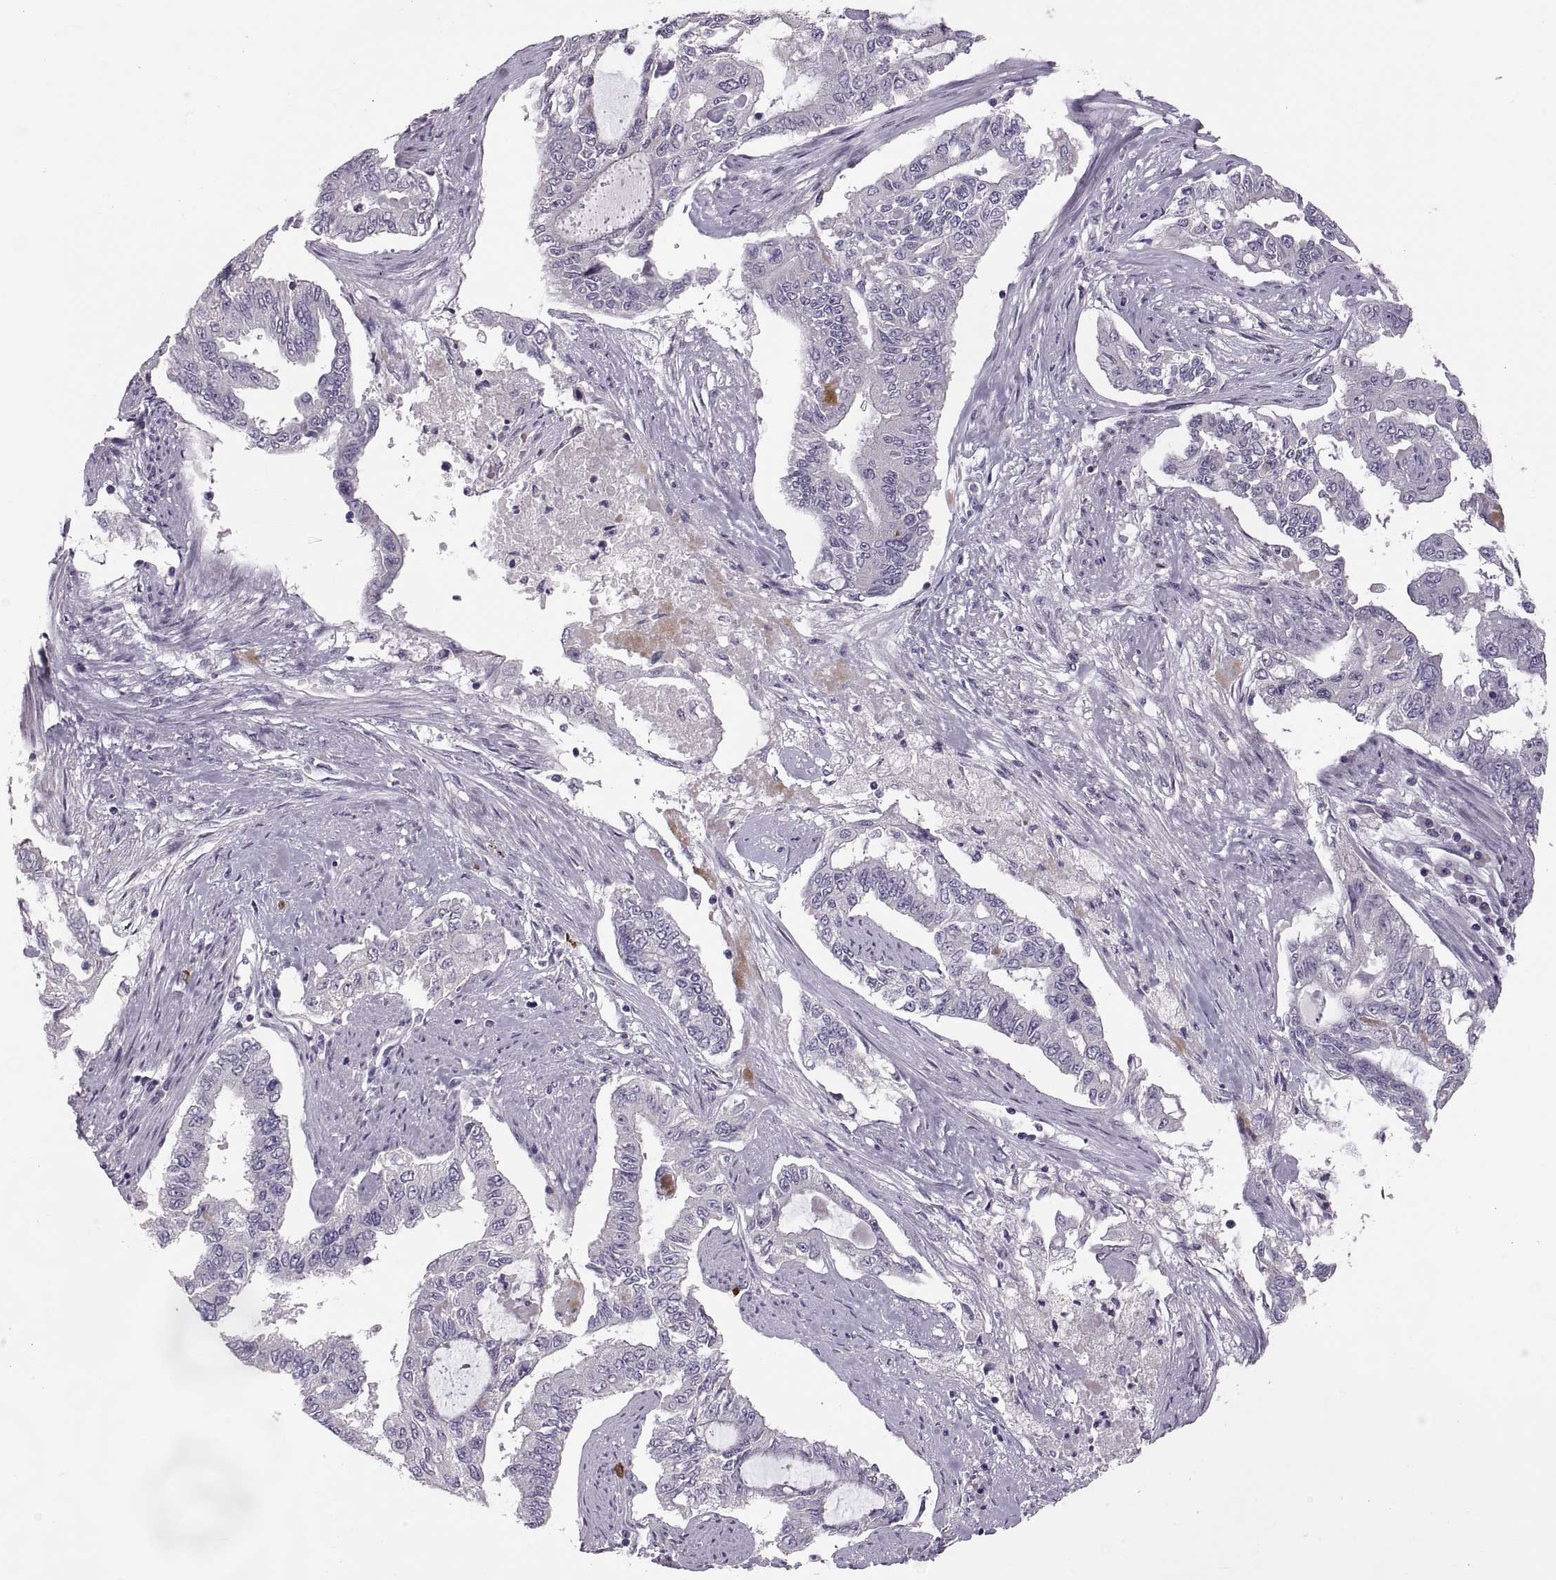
{"staining": {"intensity": "negative", "quantity": "none", "location": "none"}, "tissue": "endometrial cancer", "cell_type": "Tumor cells", "image_type": "cancer", "snomed": [{"axis": "morphology", "description": "Adenocarcinoma, NOS"}, {"axis": "topography", "description": "Uterus"}], "caption": "A micrograph of human endometrial cancer (adenocarcinoma) is negative for staining in tumor cells.", "gene": "WFDC8", "patient": {"sex": "female", "age": 59}}